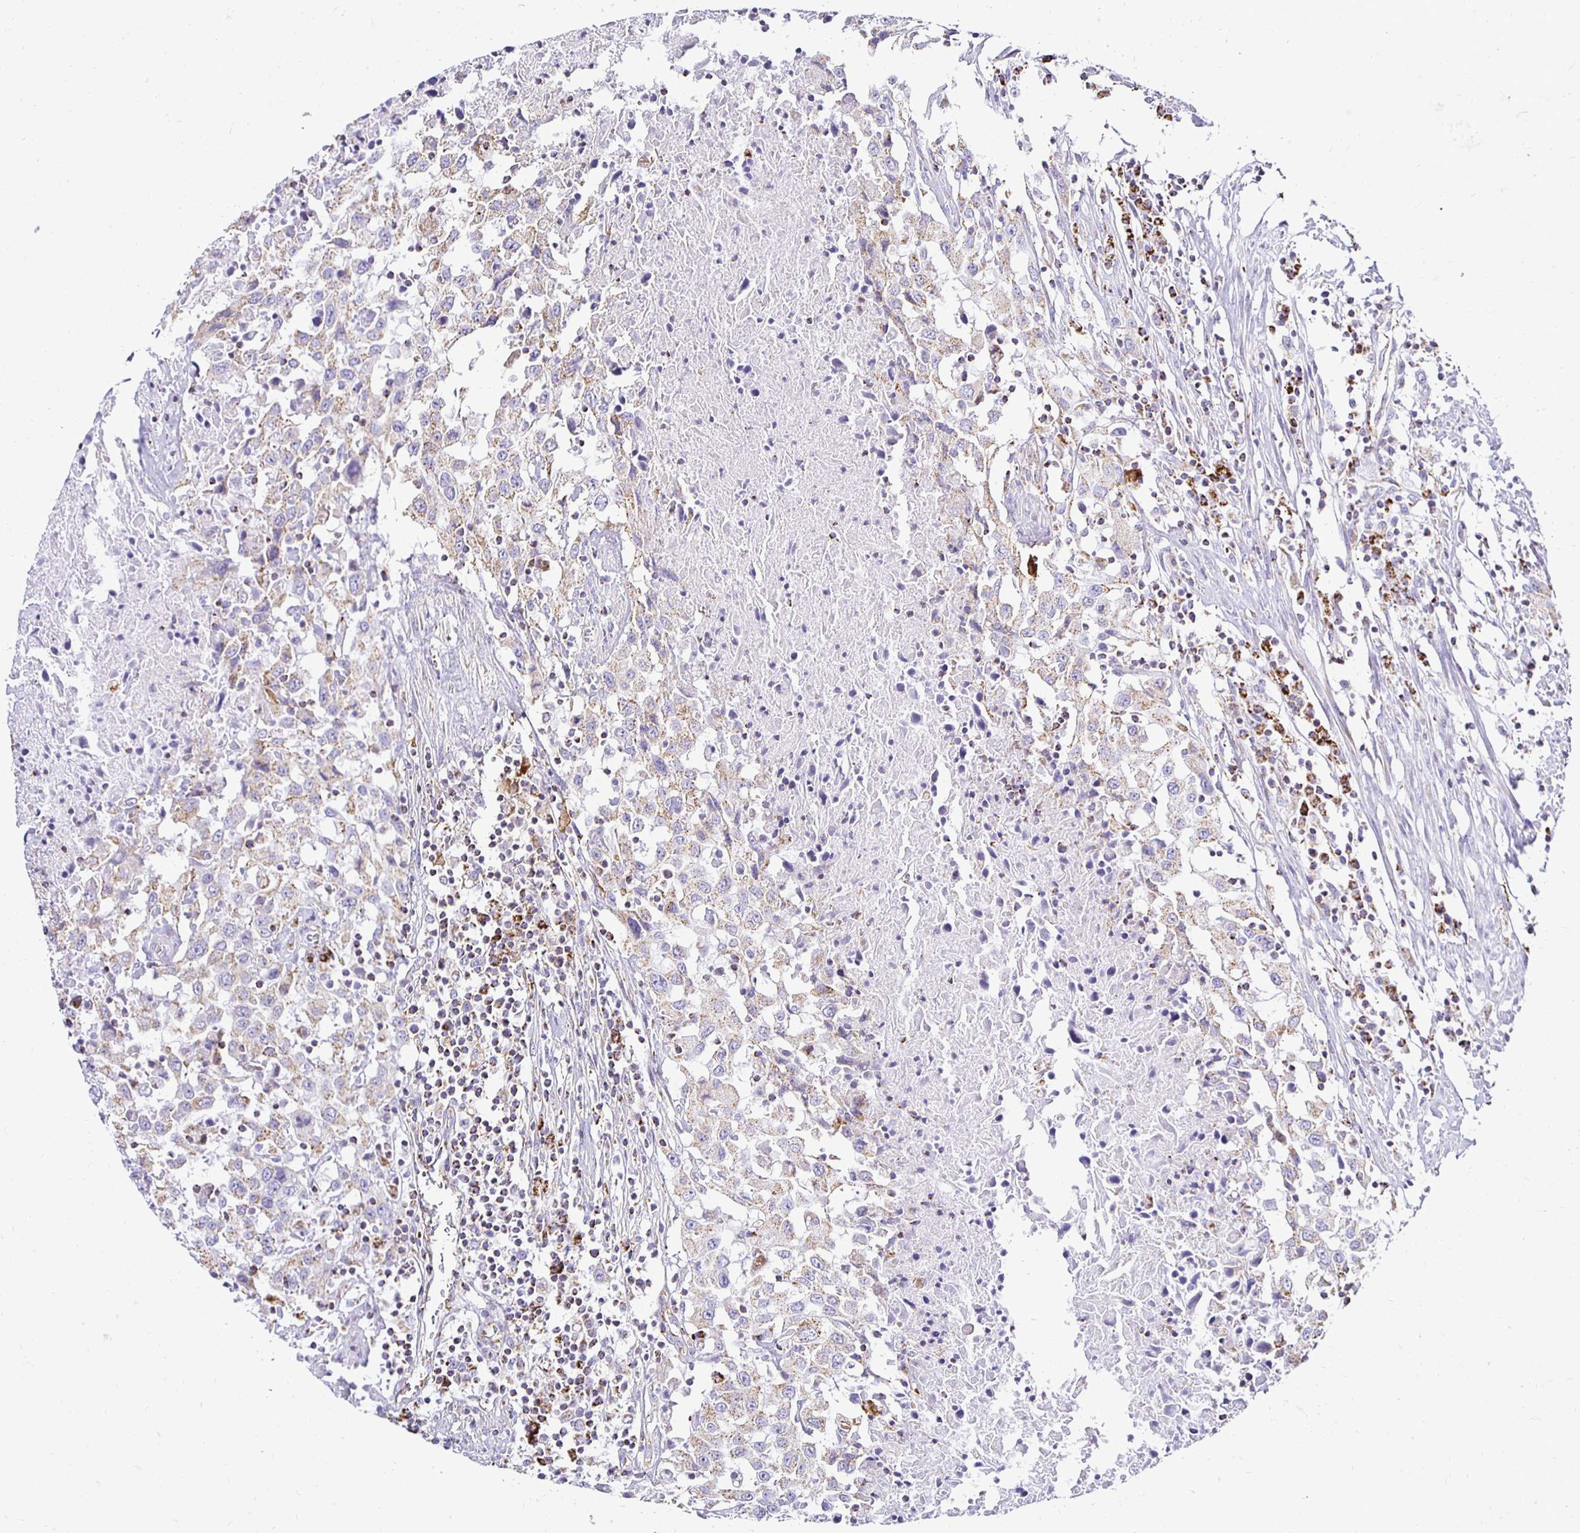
{"staining": {"intensity": "weak", "quantity": ">75%", "location": "cytoplasmic/membranous"}, "tissue": "urothelial cancer", "cell_type": "Tumor cells", "image_type": "cancer", "snomed": [{"axis": "morphology", "description": "Urothelial carcinoma, High grade"}, {"axis": "topography", "description": "Urinary bladder"}], "caption": "Protein expression by immunohistochemistry (IHC) displays weak cytoplasmic/membranous expression in approximately >75% of tumor cells in high-grade urothelial carcinoma.", "gene": "PLAAT2", "patient": {"sex": "male", "age": 61}}